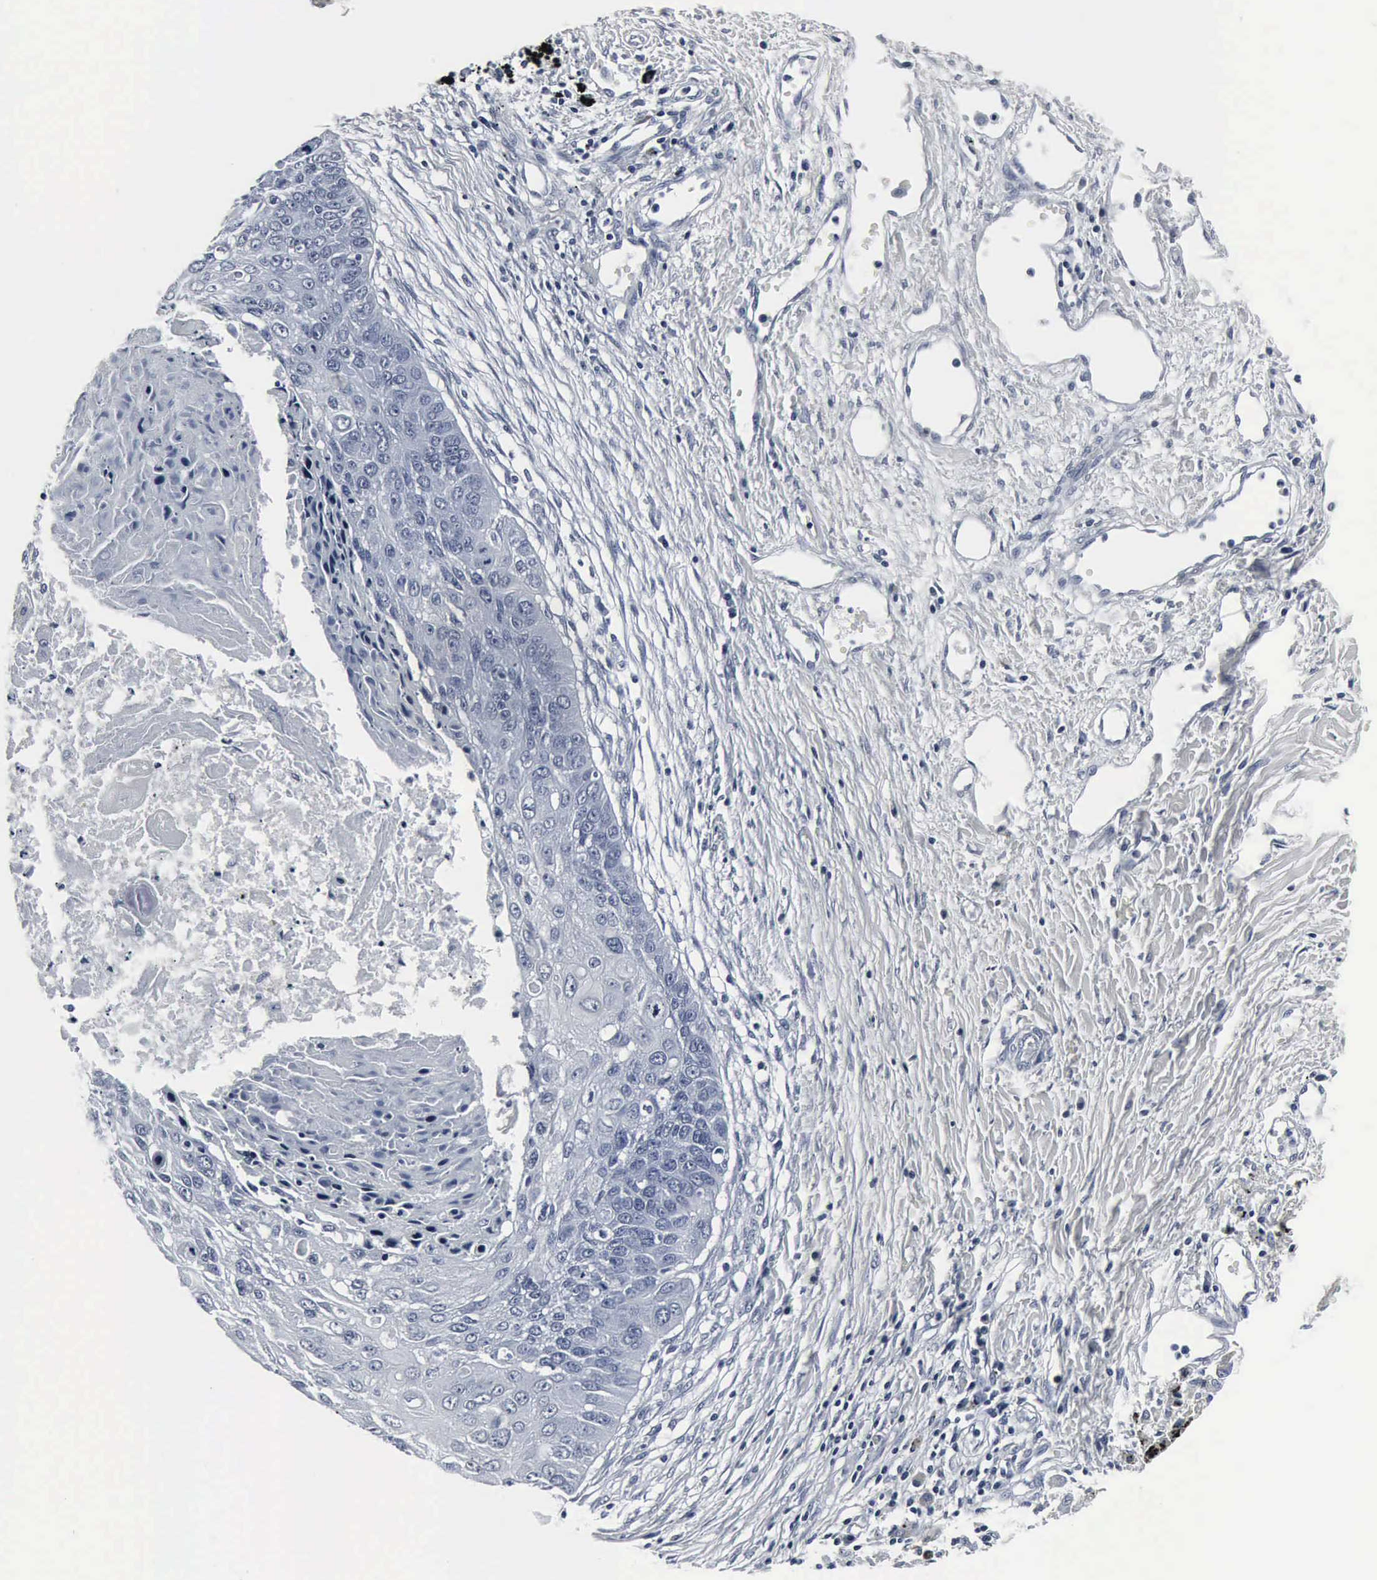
{"staining": {"intensity": "negative", "quantity": "none", "location": "none"}, "tissue": "lung cancer", "cell_type": "Tumor cells", "image_type": "cancer", "snomed": [{"axis": "morphology", "description": "Squamous cell carcinoma, NOS"}, {"axis": "topography", "description": "Lung"}], "caption": "High magnification brightfield microscopy of lung squamous cell carcinoma stained with DAB (brown) and counterstained with hematoxylin (blue): tumor cells show no significant expression.", "gene": "SNAP25", "patient": {"sex": "male", "age": 71}}